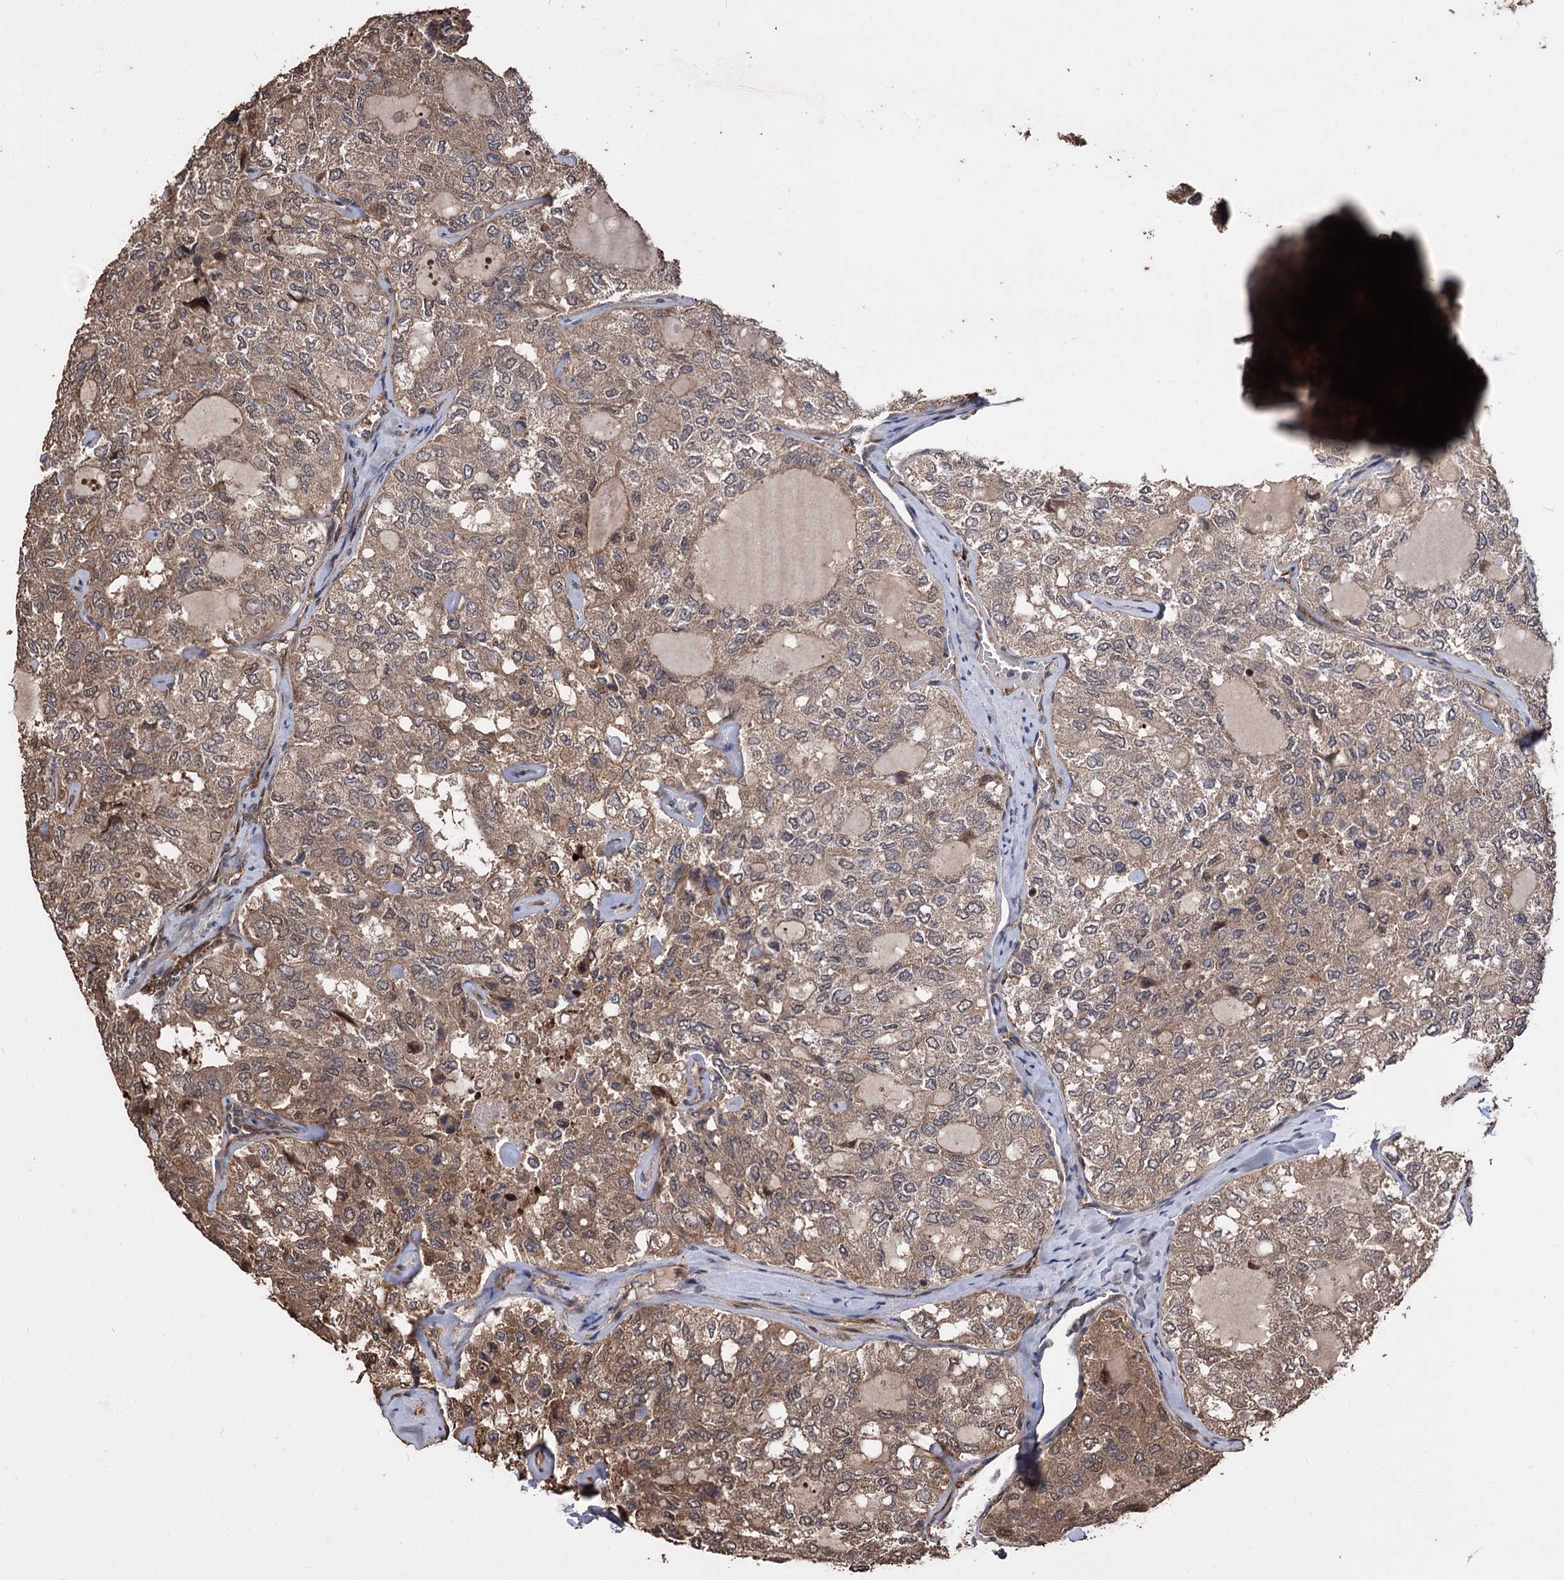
{"staining": {"intensity": "moderate", "quantity": "25%-75%", "location": "cytoplasmic/membranous,nuclear"}, "tissue": "thyroid cancer", "cell_type": "Tumor cells", "image_type": "cancer", "snomed": [{"axis": "morphology", "description": "Follicular adenoma carcinoma, NOS"}, {"axis": "topography", "description": "Thyroid gland"}], "caption": "IHC of thyroid cancer demonstrates medium levels of moderate cytoplasmic/membranous and nuclear staining in about 25%-75% of tumor cells.", "gene": "RASSF3", "patient": {"sex": "male", "age": 75}}